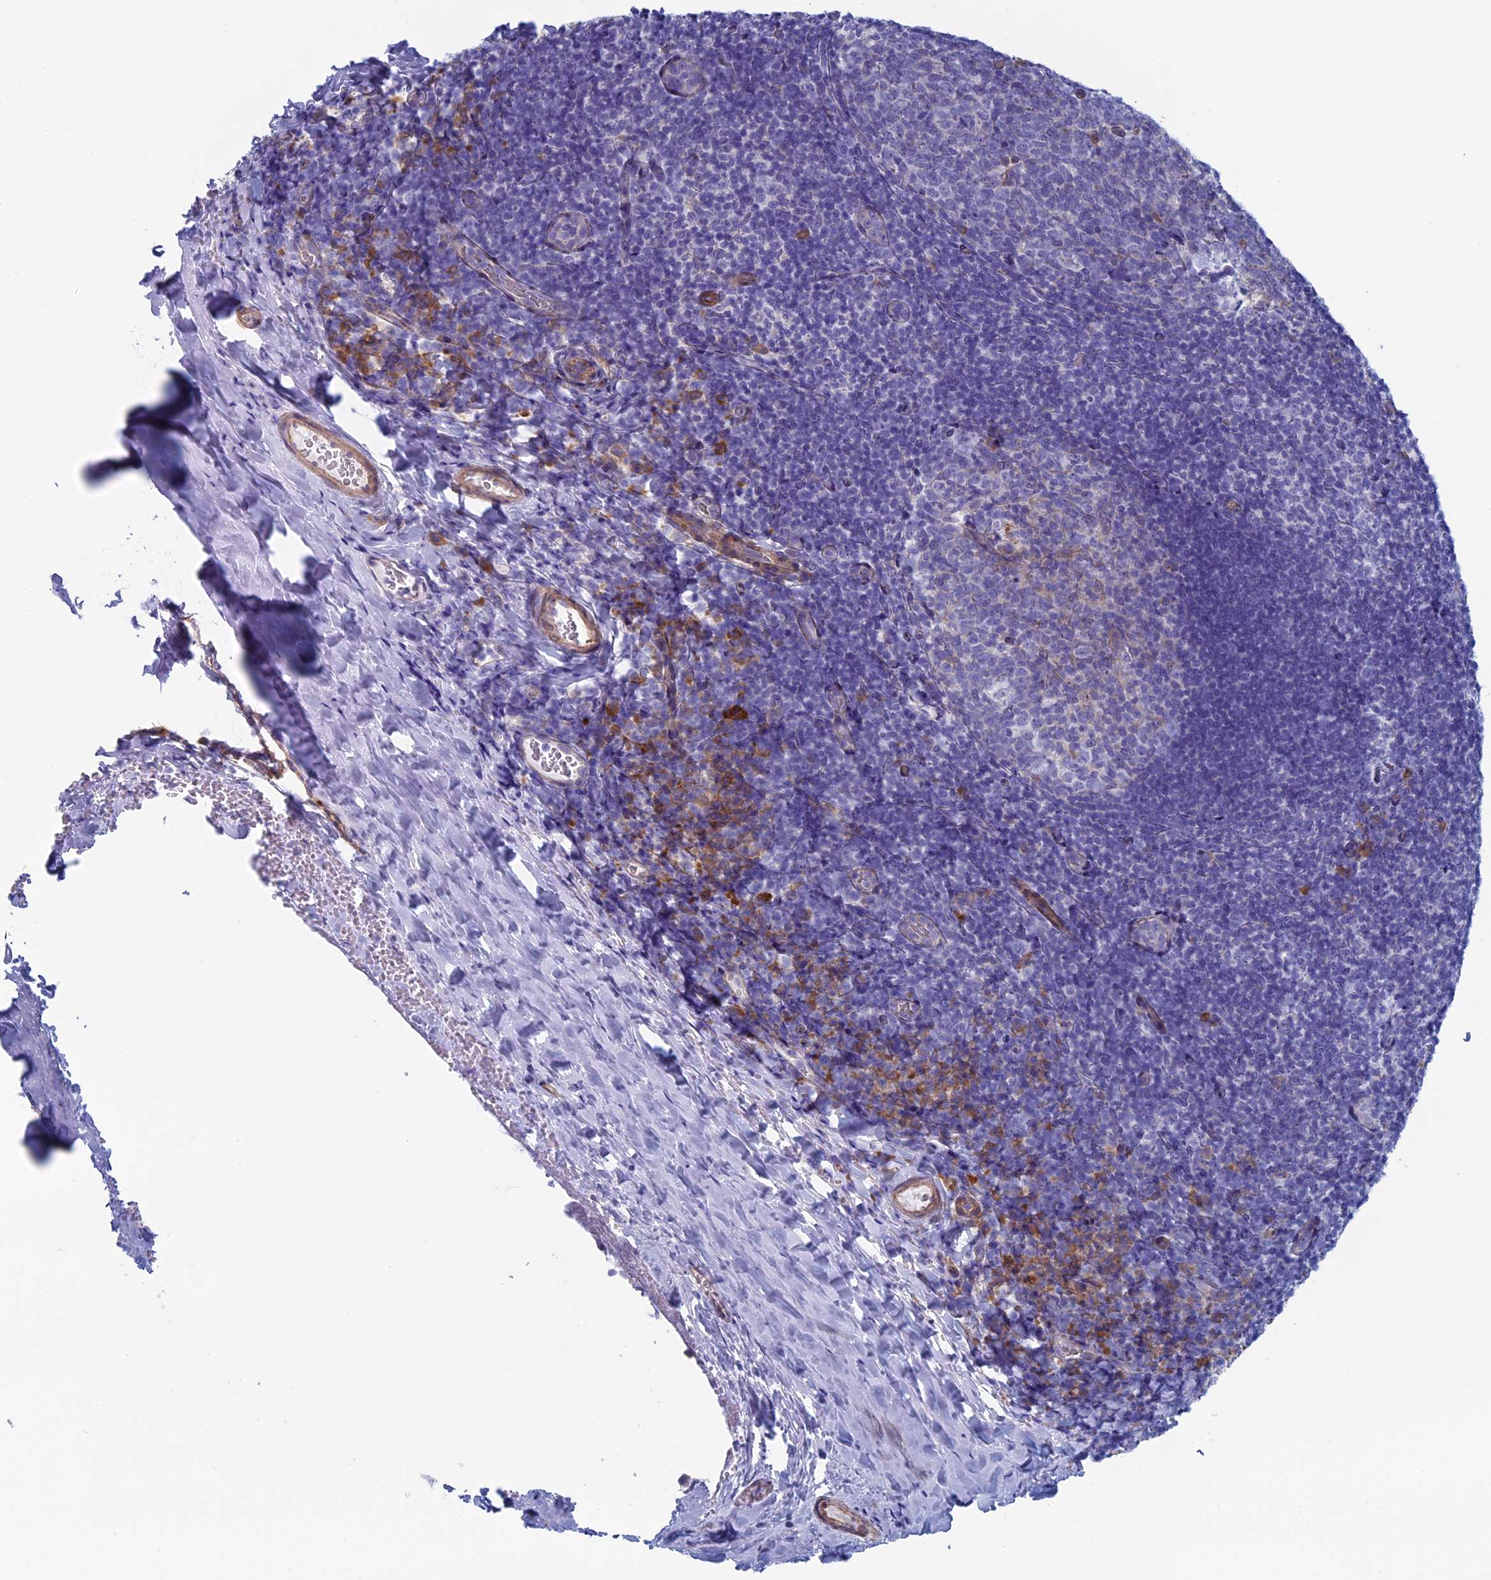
{"staining": {"intensity": "moderate", "quantity": "<25%", "location": "cytoplasmic/membranous"}, "tissue": "tonsil", "cell_type": "Germinal center cells", "image_type": "normal", "snomed": [{"axis": "morphology", "description": "Normal tissue, NOS"}, {"axis": "topography", "description": "Tonsil"}], "caption": "Immunohistochemistry photomicrograph of unremarkable tonsil: tonsil stained using IHC exhibits low levels of moderate protein expression localized specifically in the cytoplasmic/membranous of germinal center cells, appearing as a cytoplasmic/membranous brown color.", "gene": "MAGEB6", "patient": {"sex": "male", "age": 17}}